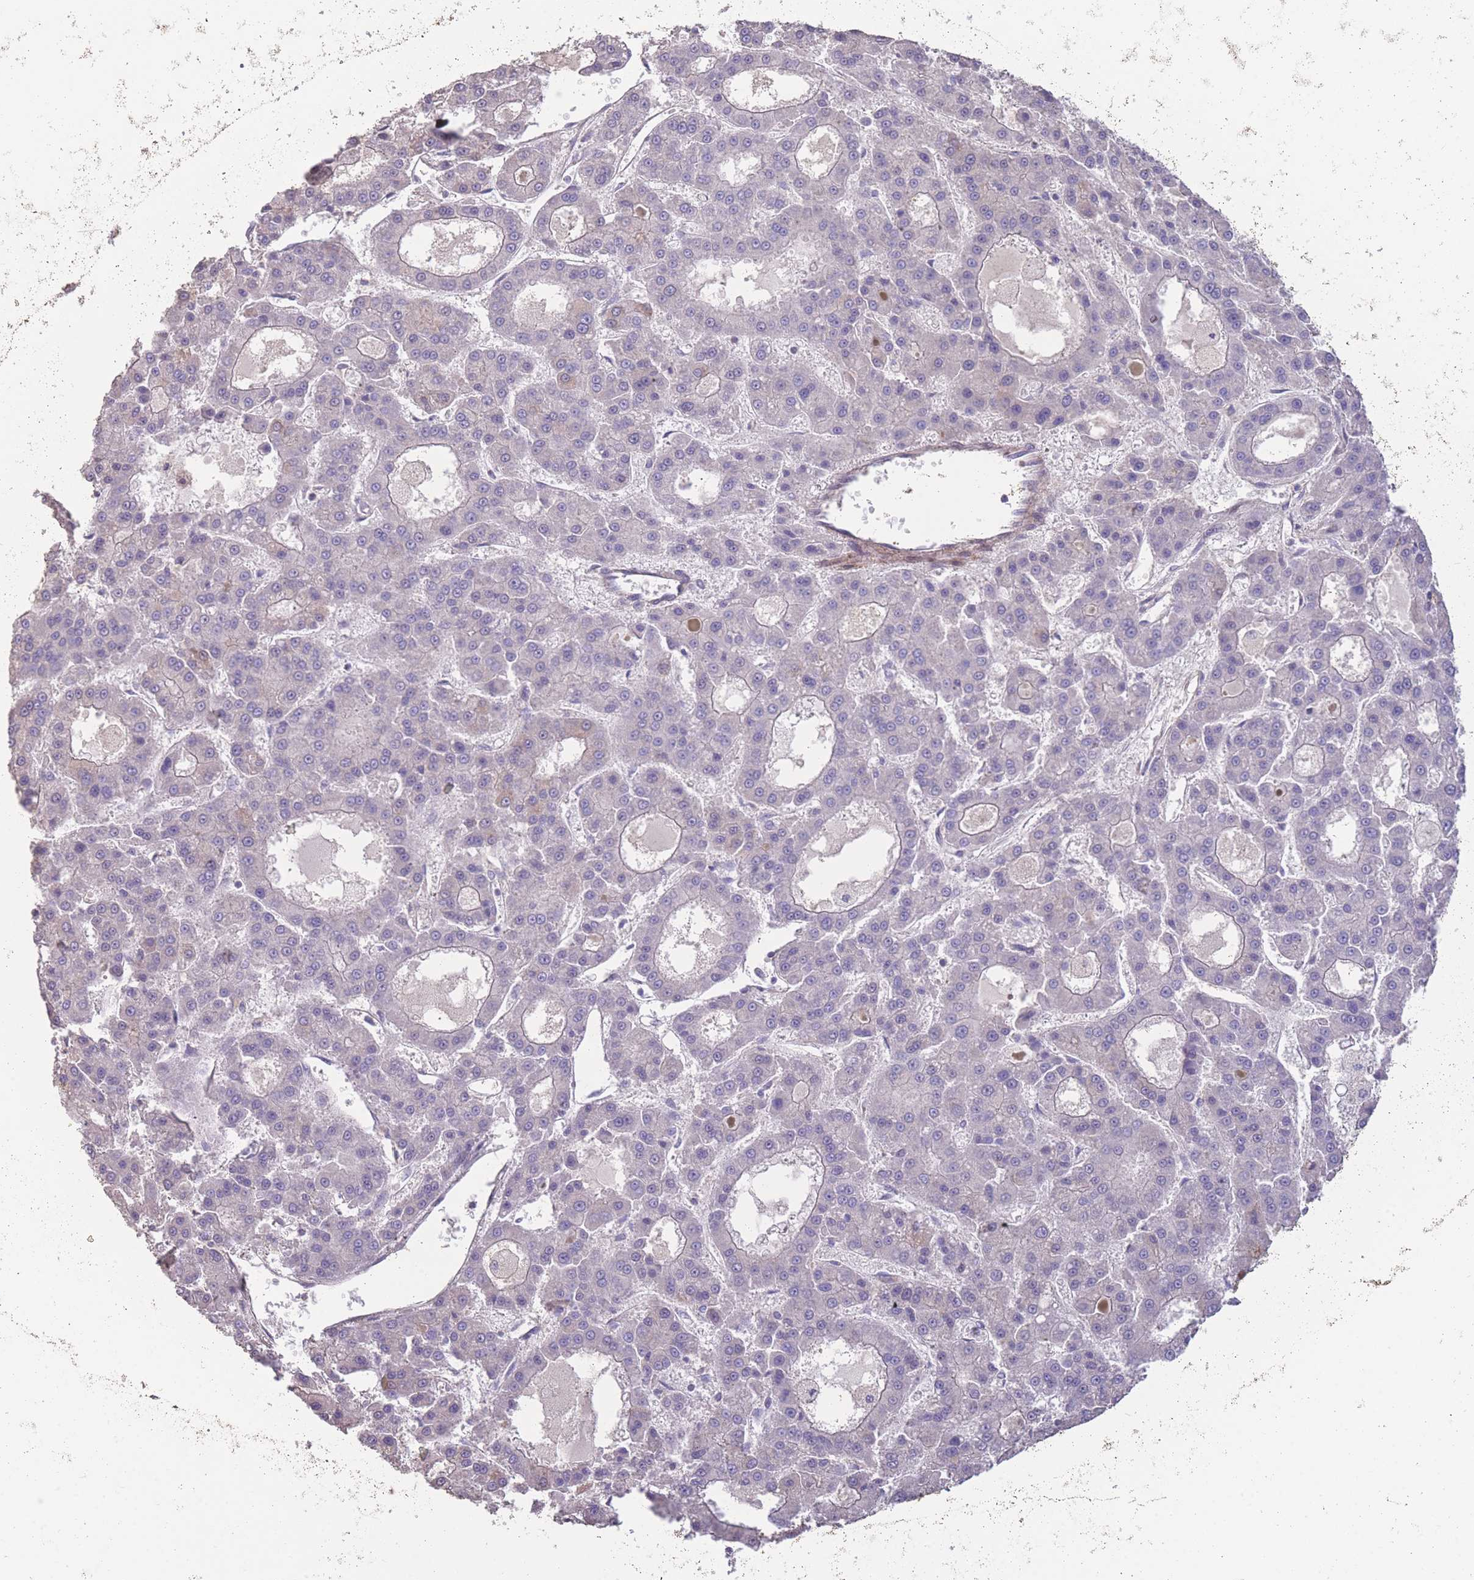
{"staining": {"intensity": "negative", "quantity": "none", "location": "none"}, "tissue": "liver cancer", "cell_type": "Tumor cells", "image_type": "cancer", "snomed": [{"axis": "morphology", "description": "Carcinoma, Hepatocellular, NOS"}, {"axis": "topography", "description": "Liver"}], "caption": "This photomicrograph is of hepatocellular carcinoma (liver) stained with immunohistochemistry to label a protein in brown with the nuclei are counter-stained blue. There is no positivity in tumor cells.", "gene": "RSPH10B", "patient": {"sex": "male", "age": 70}}